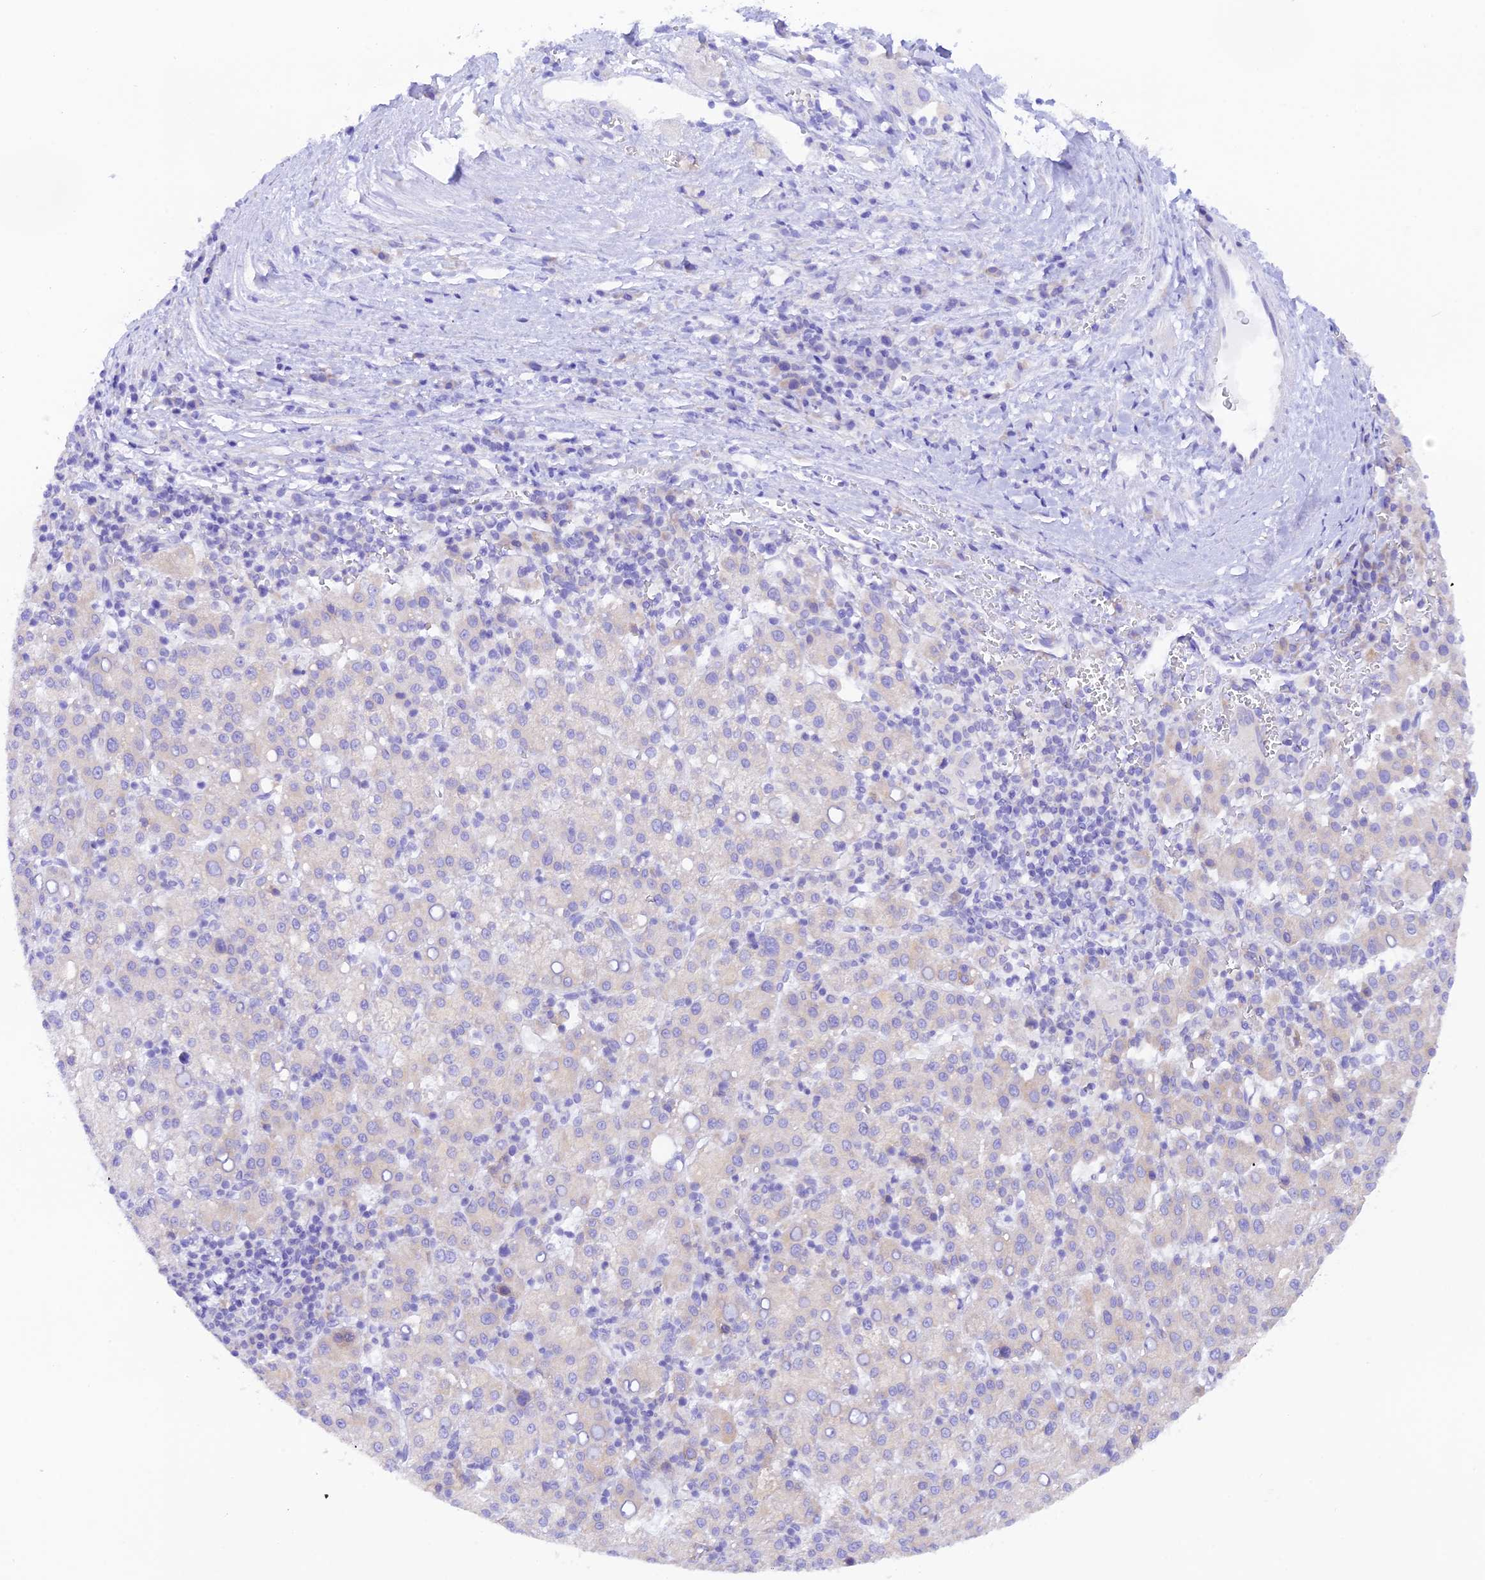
{"staining": {"intensity": "weak", "quantity": "<25%", "location": "cytoplasmic/membranous"}, "tissue": "liver cancer", "cell_type": "Tumor cells", "image_type": "cancer", "snomed": [{"axis": "morphology", "description": "Carcinoma, Hepatocellular, NOS"}, {"axis": "topography", "description": "Liver"}], "caption": "Immunohistochemistry (IHC) micrograph of human hepatocellular carcinoma (liver) stained for a protein (brown), which demonstrates no expression in tumor cells.", "gene": "RPL5", "patient": {"sex": "female", "age": 58}}